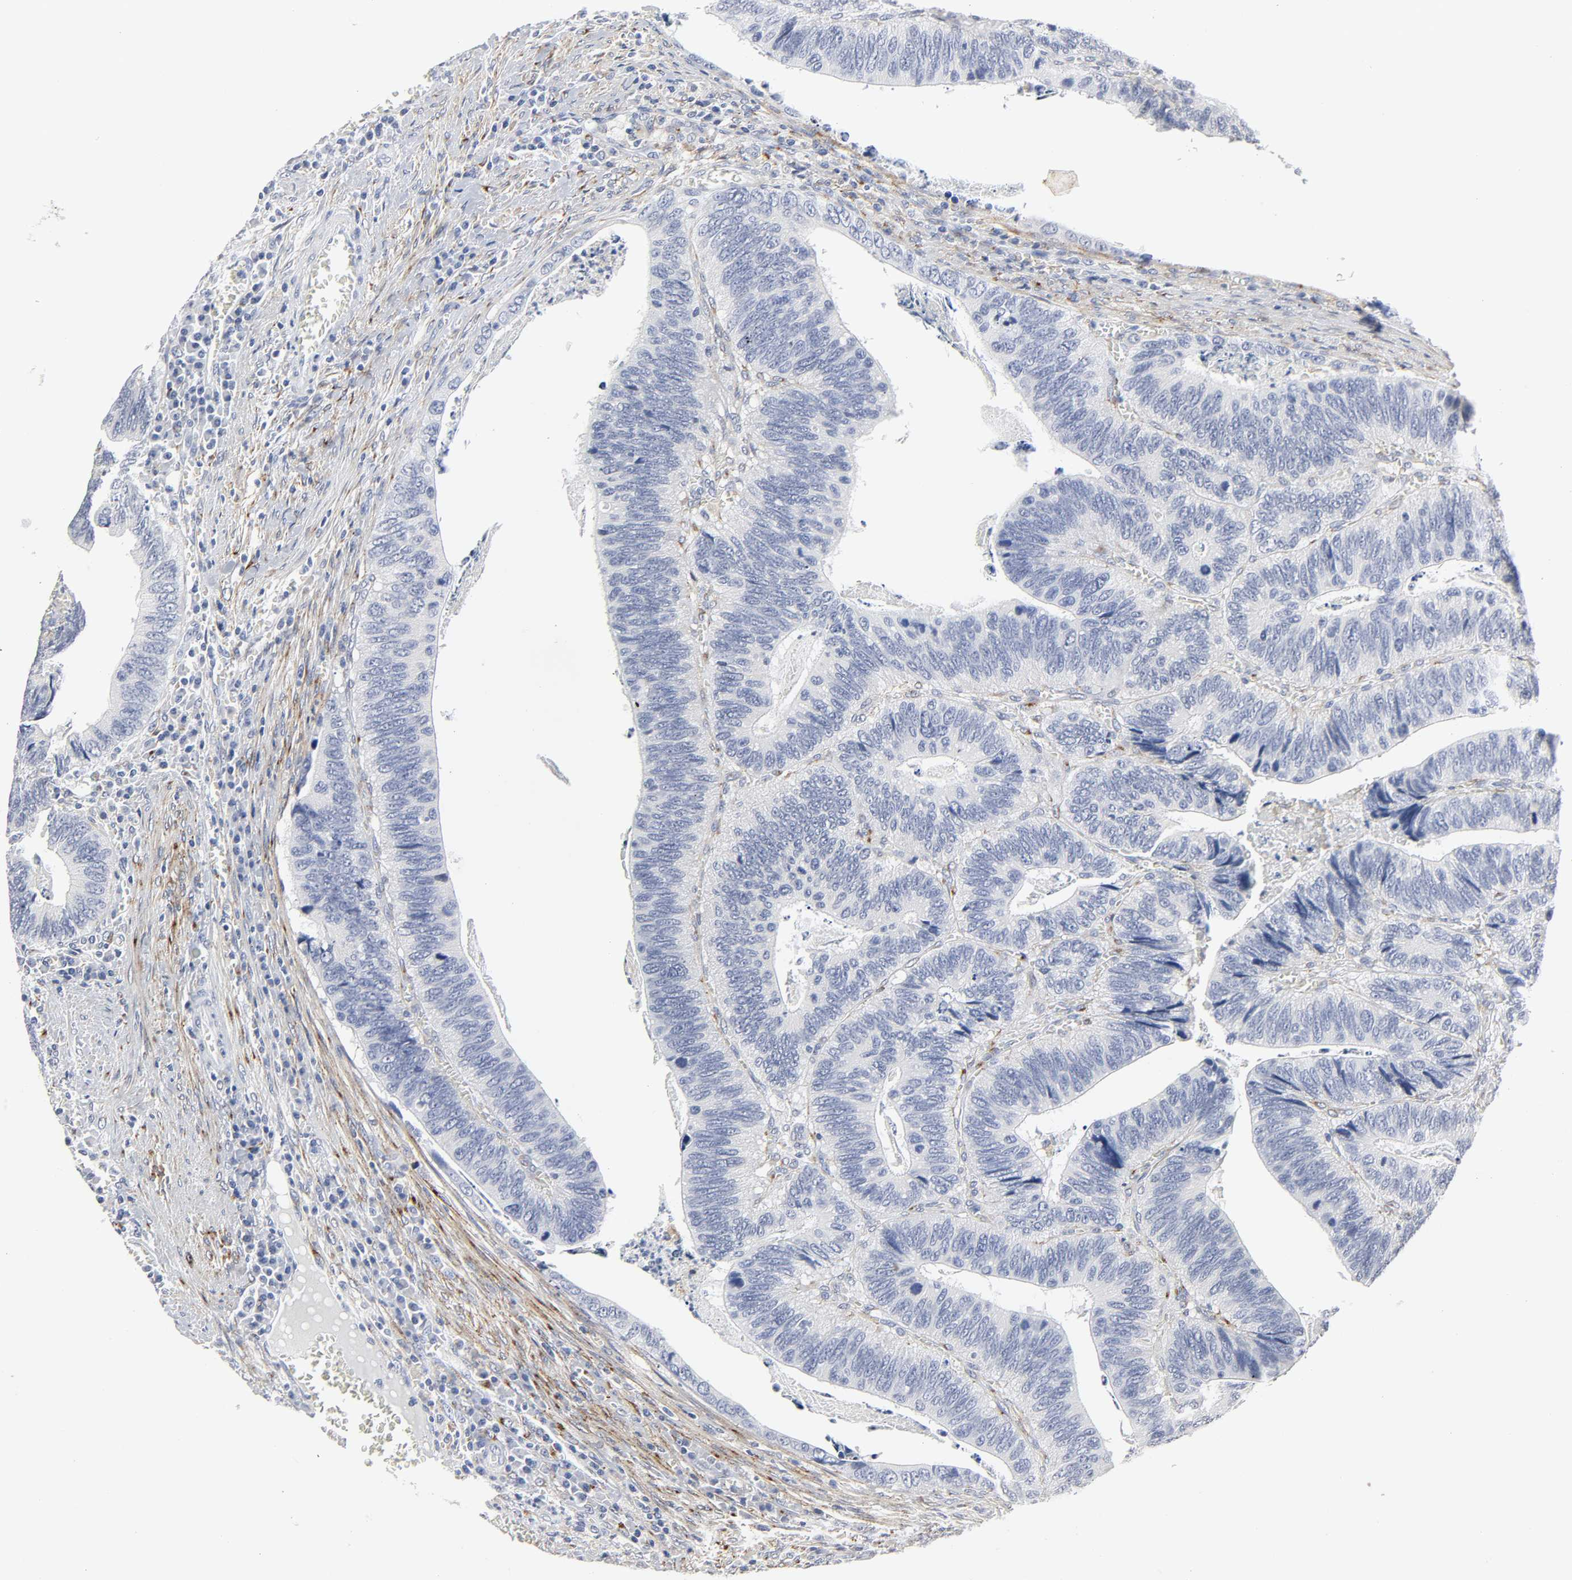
{"staining": {"intensity": "negative", "quantity": "none", "location": "none"}, "tissue": "colorectal cancer", "cell_type": "Tumor cells", "image_type": "cancer", "snomed": [{"axis": "morphology", "description": "Adenocarcinoma, NOS"}, {"axis": "topography", "description": "Colon"}], "caption": "IHC micrograph of human colorectal cancer (adenocarcinoma) stained for a protein (brown), which displays no positivity in tumor cells. (Brightfield microscopy of DAB (3,3'-diaminobenzidine) IHC at high magnification).", "gene": "LRP1", "patient": {"sex": "male", "age": 72}}